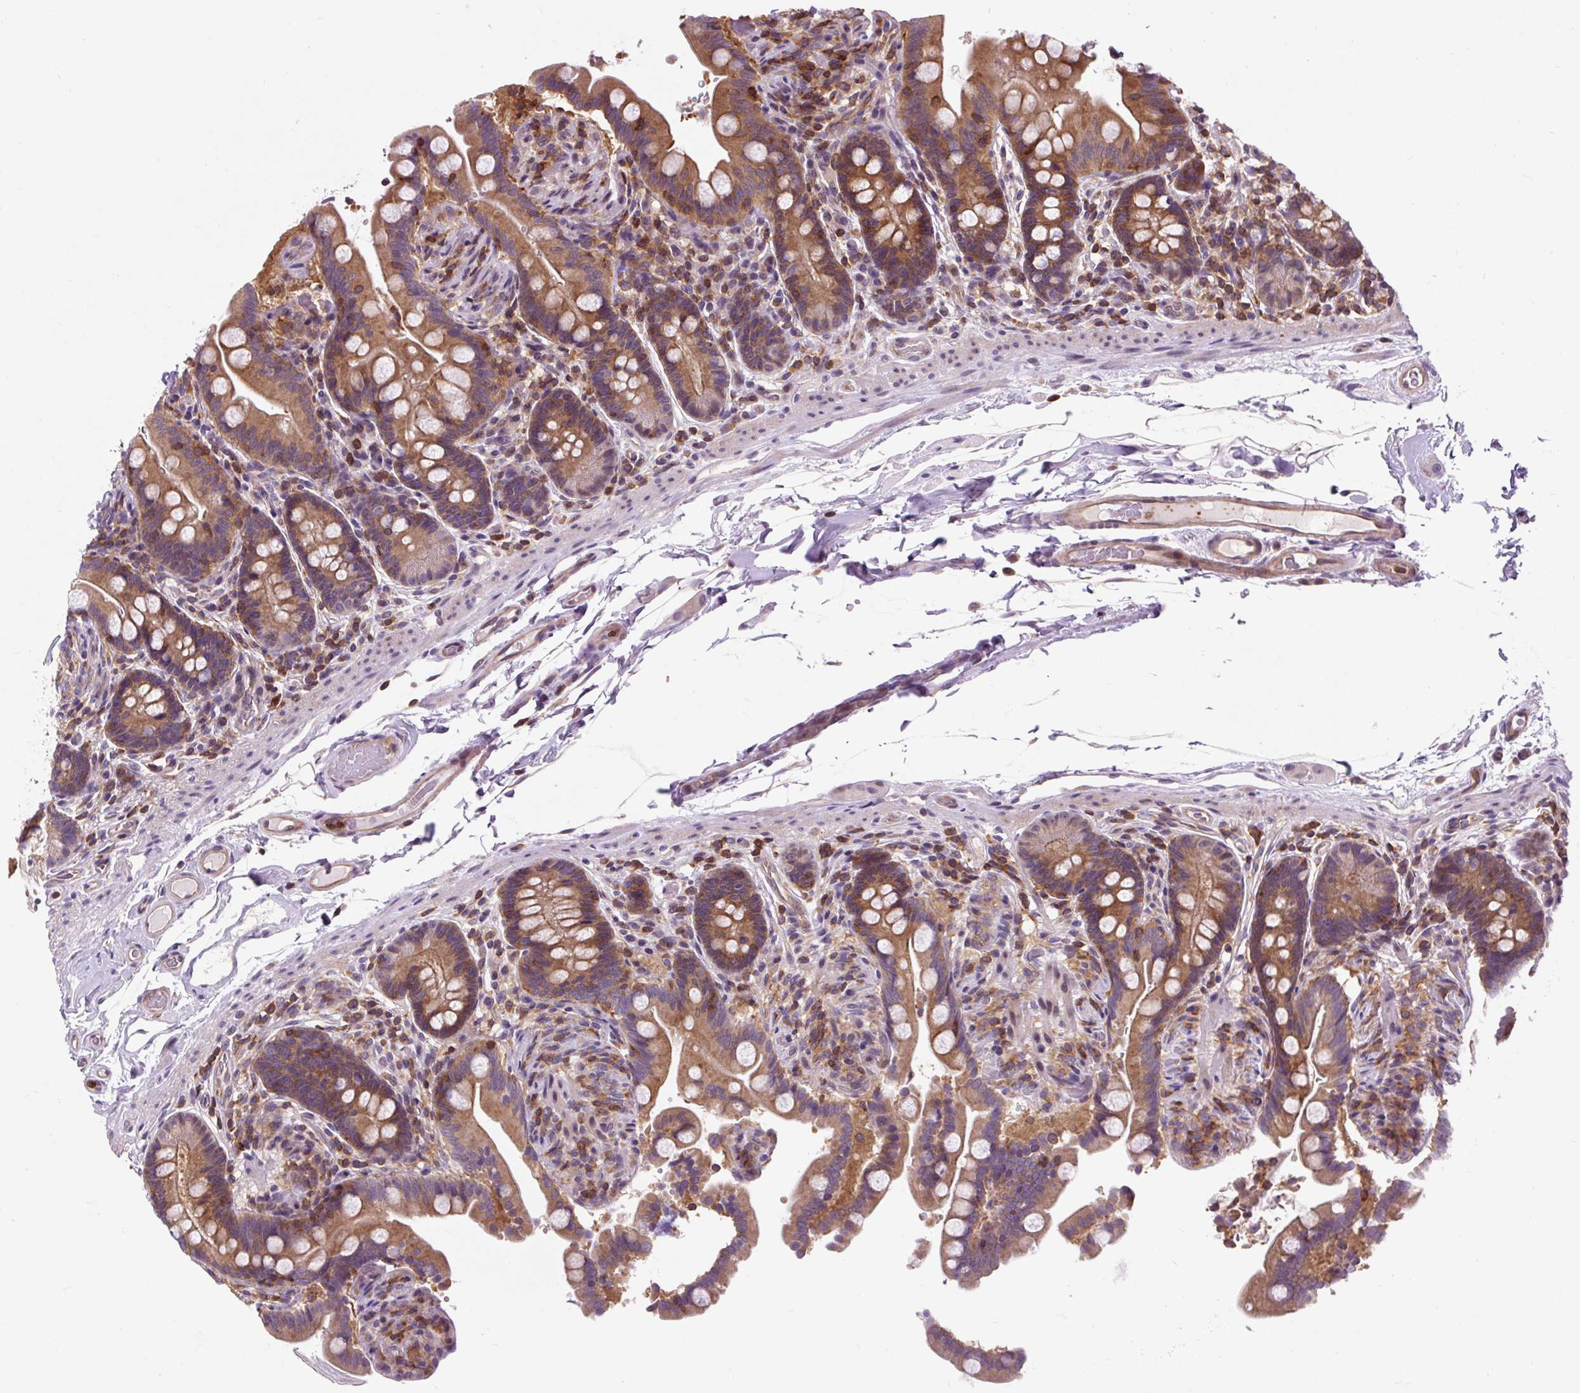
{"staining": {"intensity": "moderate", "quantity": ">75%", "location": "cytoplasmic/membranous"}, "tissue": "colon", "cell_type": "Endothelial cells", "image_type": "normal", "snomed": [{"axis": "morphology", "description": "Normal tissue, NOS"}, {"axis": "topography", "description": "Smooth muscle"}, {"axis": "topography", "description": "Colon"}], "caption": "Immunohistochemical staining of benign colon displays moderate cytoplasmic/membranous protein expression in about >75% of endothelial cells.", "gene": "CISD3", "patient": {"sex": "male", "age": 73}}